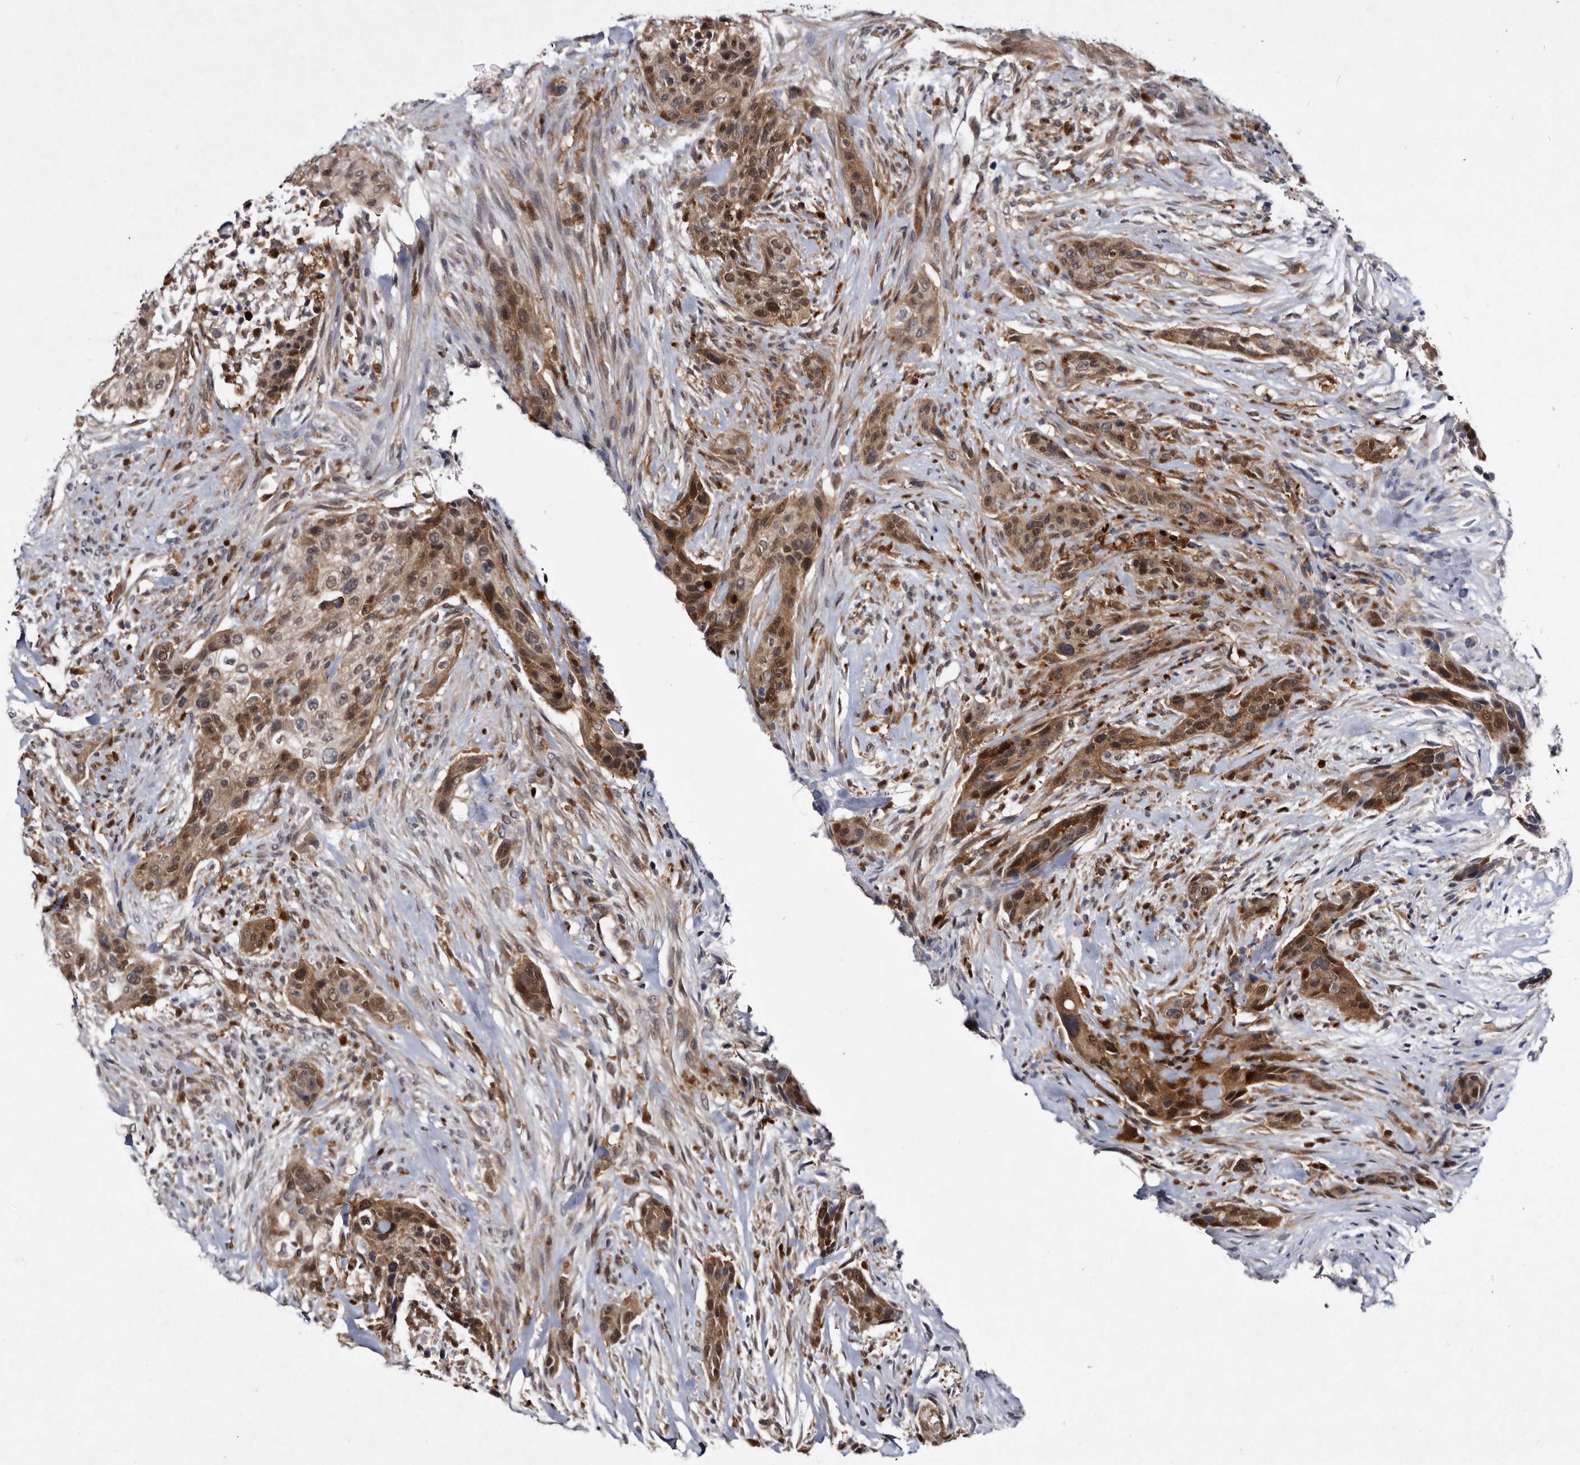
{"staining": {"intensity": "moderate", "quantity": ">75%", "location": "cytoplasmic/membranous,nuclear"}, "tissue": "urothelial cancer", "cell_type": "Tumor cells", "image_type": "cancer", "snomed": [{"axis": "morphology", "description": "Urothelial carcinoma, High grade"}, {"axis": "topography", "description": "Urinary bladder"}], "caption": "A medium amount of moderate cytoplasmic/membranous and nuclear positivity is present in approximately >75% of tumor cells in high-grade urothelial carcinoma tissue. The protein of interest is stained brown, and the nuclei are stained in blue (DAB IHC with brightfield microscopy, high magnification).", "gene": "SERPINB8", "patient": {"sex": "male", "age": 35}}